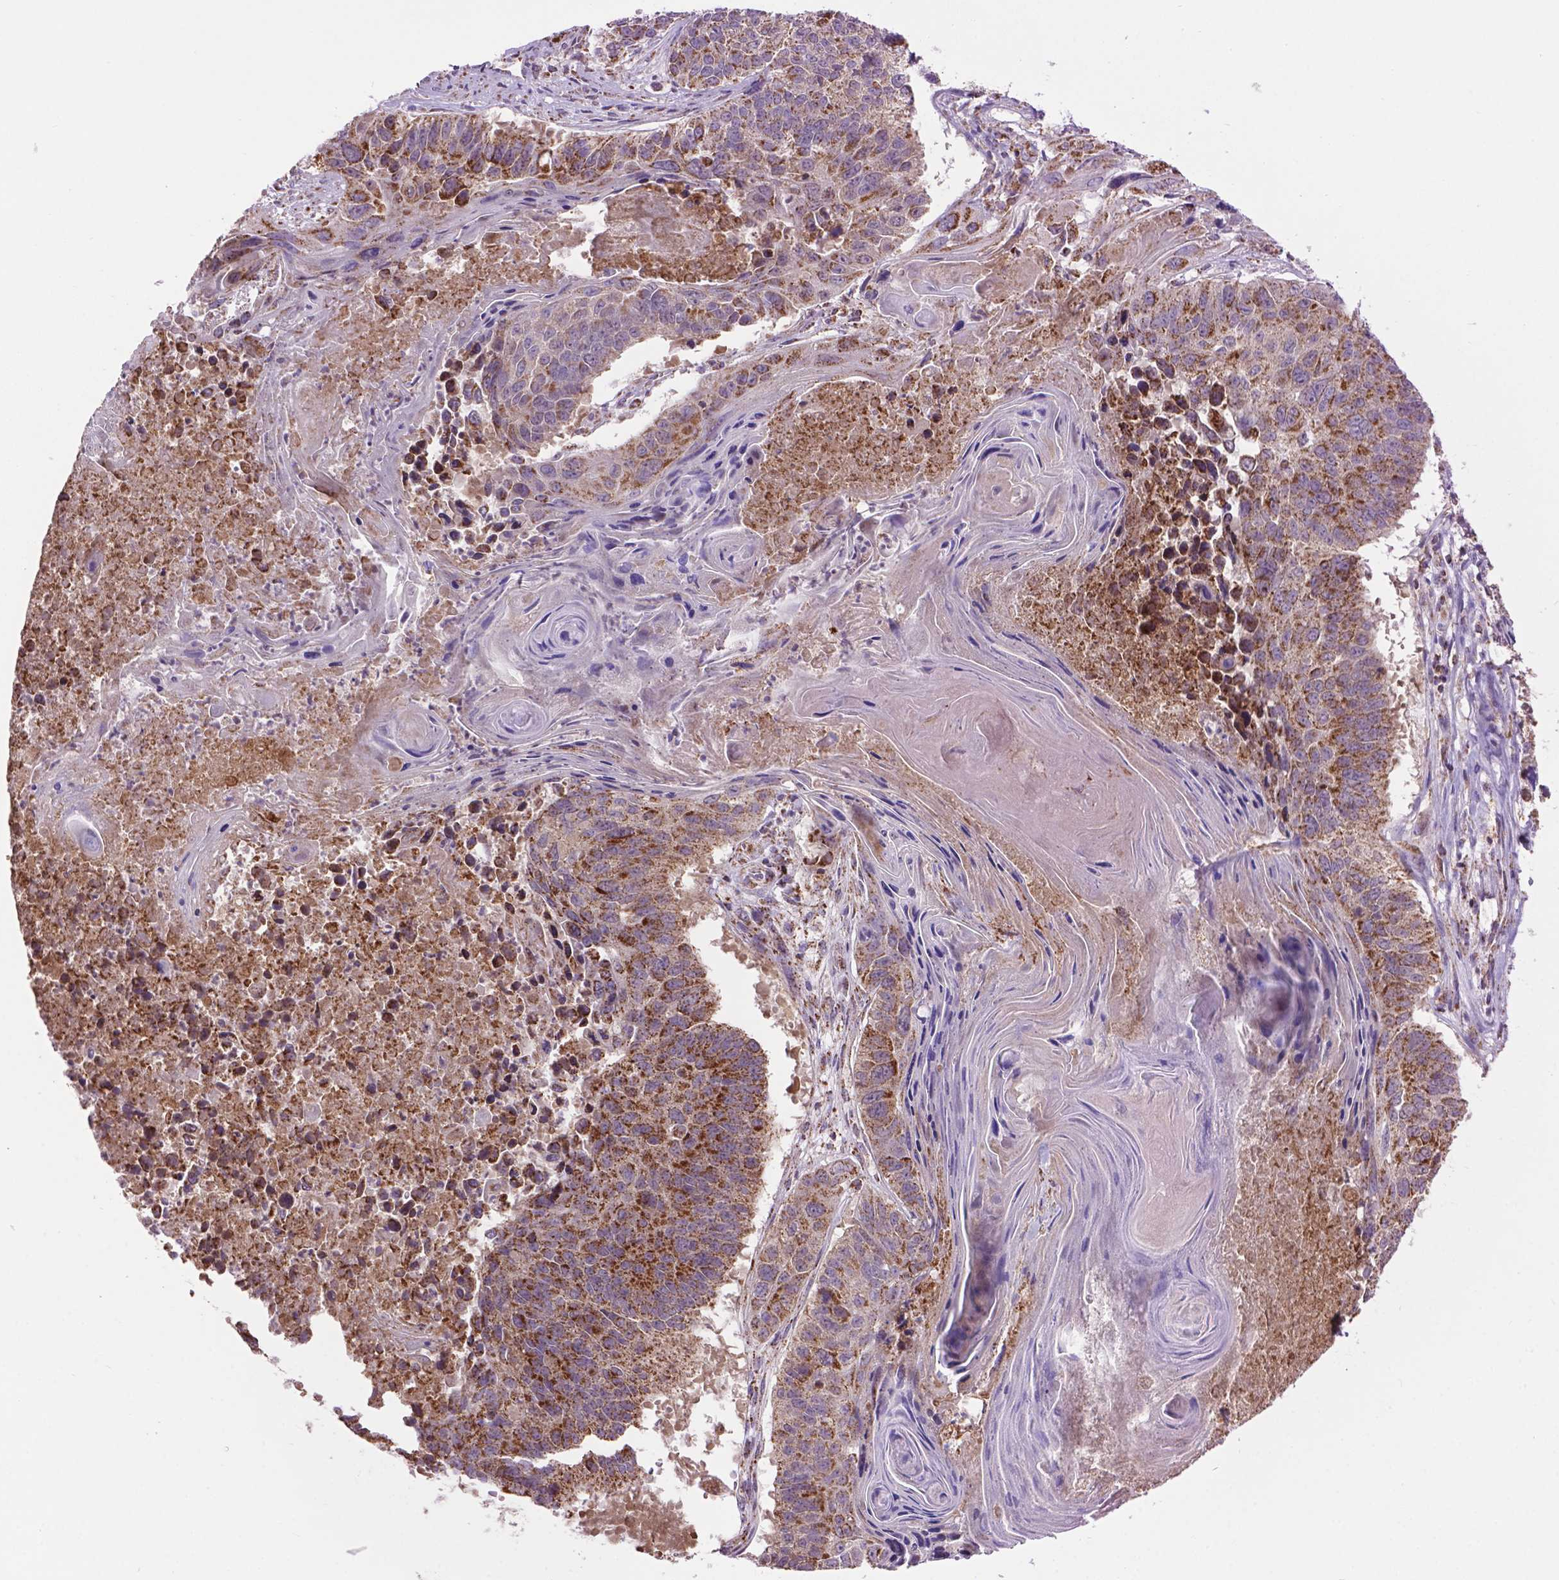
{"staining": {"intensity": "strong", "quantity": ">75%", "location": "cytoplasmic/membranous"}, "tissue": "lung cancer", "cell_type": "Tumor cells", "image_type": "cancer", "snomed": [{"axis": "morphology", "description": "Squamous cell carcinoma, NOS"}, {"axis": "topography", "description": "Lung"}], "caption": "Strong cytoplasmic/membranous protein expression is present in approximately >75% of tumor cells in squamous cell carcinoma (lung).", "gene": "PYCR3", "patient": {"sex": "male", "age": 73}}